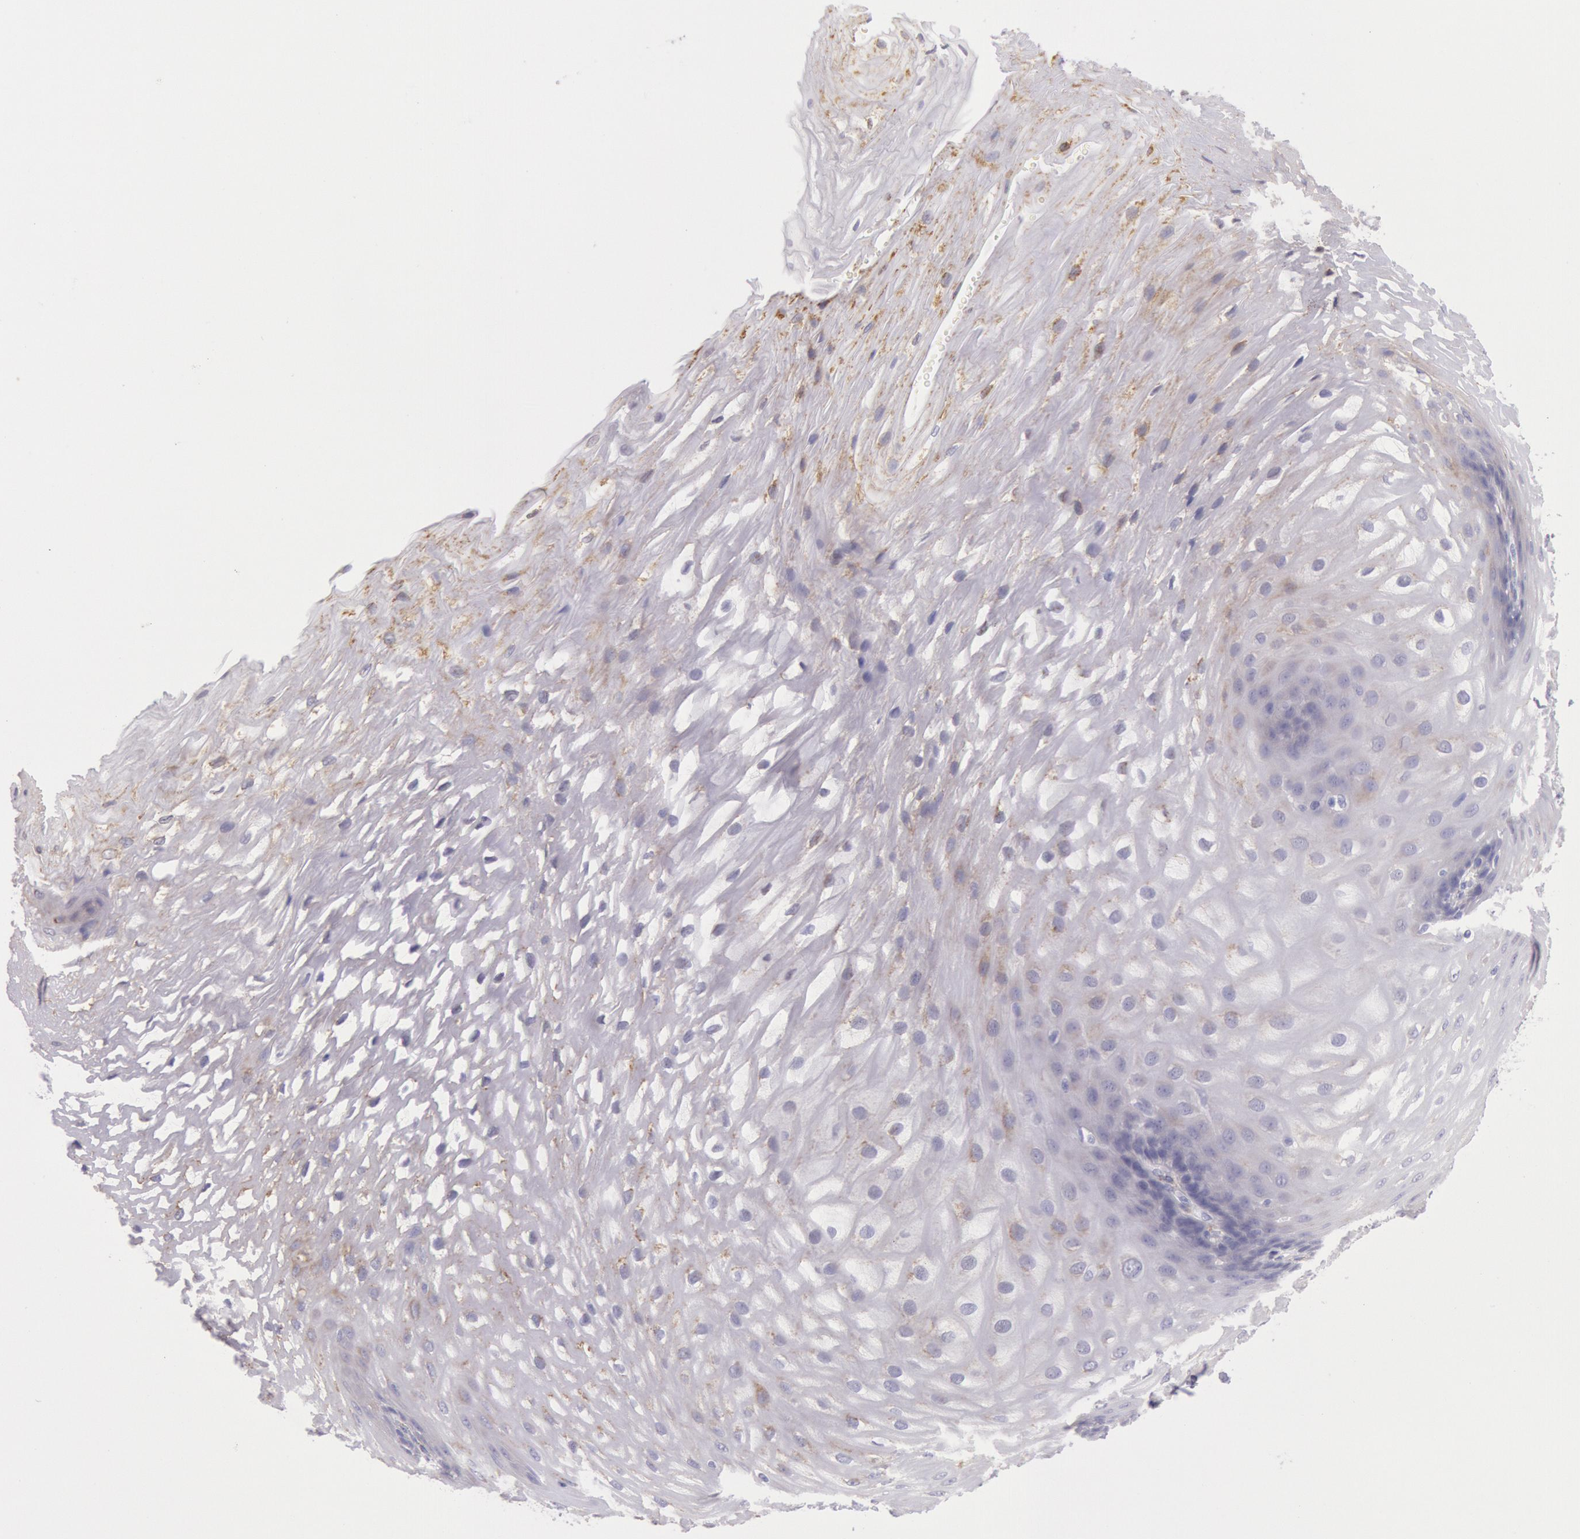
{"staining": {"intensity": "weak", "quantity": "25%-75%", "location": "cytoplasmic/membranous"}, "tissue": "esophagus", "cell_type": "Squamous epithelial cells", "image_type": "normal", "snomed": [{"axis": "morphology", "description": "Normal tissue, NOS"}, {"axis": "morphology", "description": "Adenocarcinoma, NOS"}, {"axis": "topography", "description": "Esophagus"}, {"axis": "topography", "description": "Stomach"}], "caption": "A brown stain highlights weak cytoplasmic/membranous expression of a protein in squamous epithelial cells of unremarkable human esophagus. (DAB (3,3'-diaminobenzidine) IHC with brightfield microscopy, high magnification).", "gene": "CIDEB", "patient": {"sex": "male", "age": 62}}